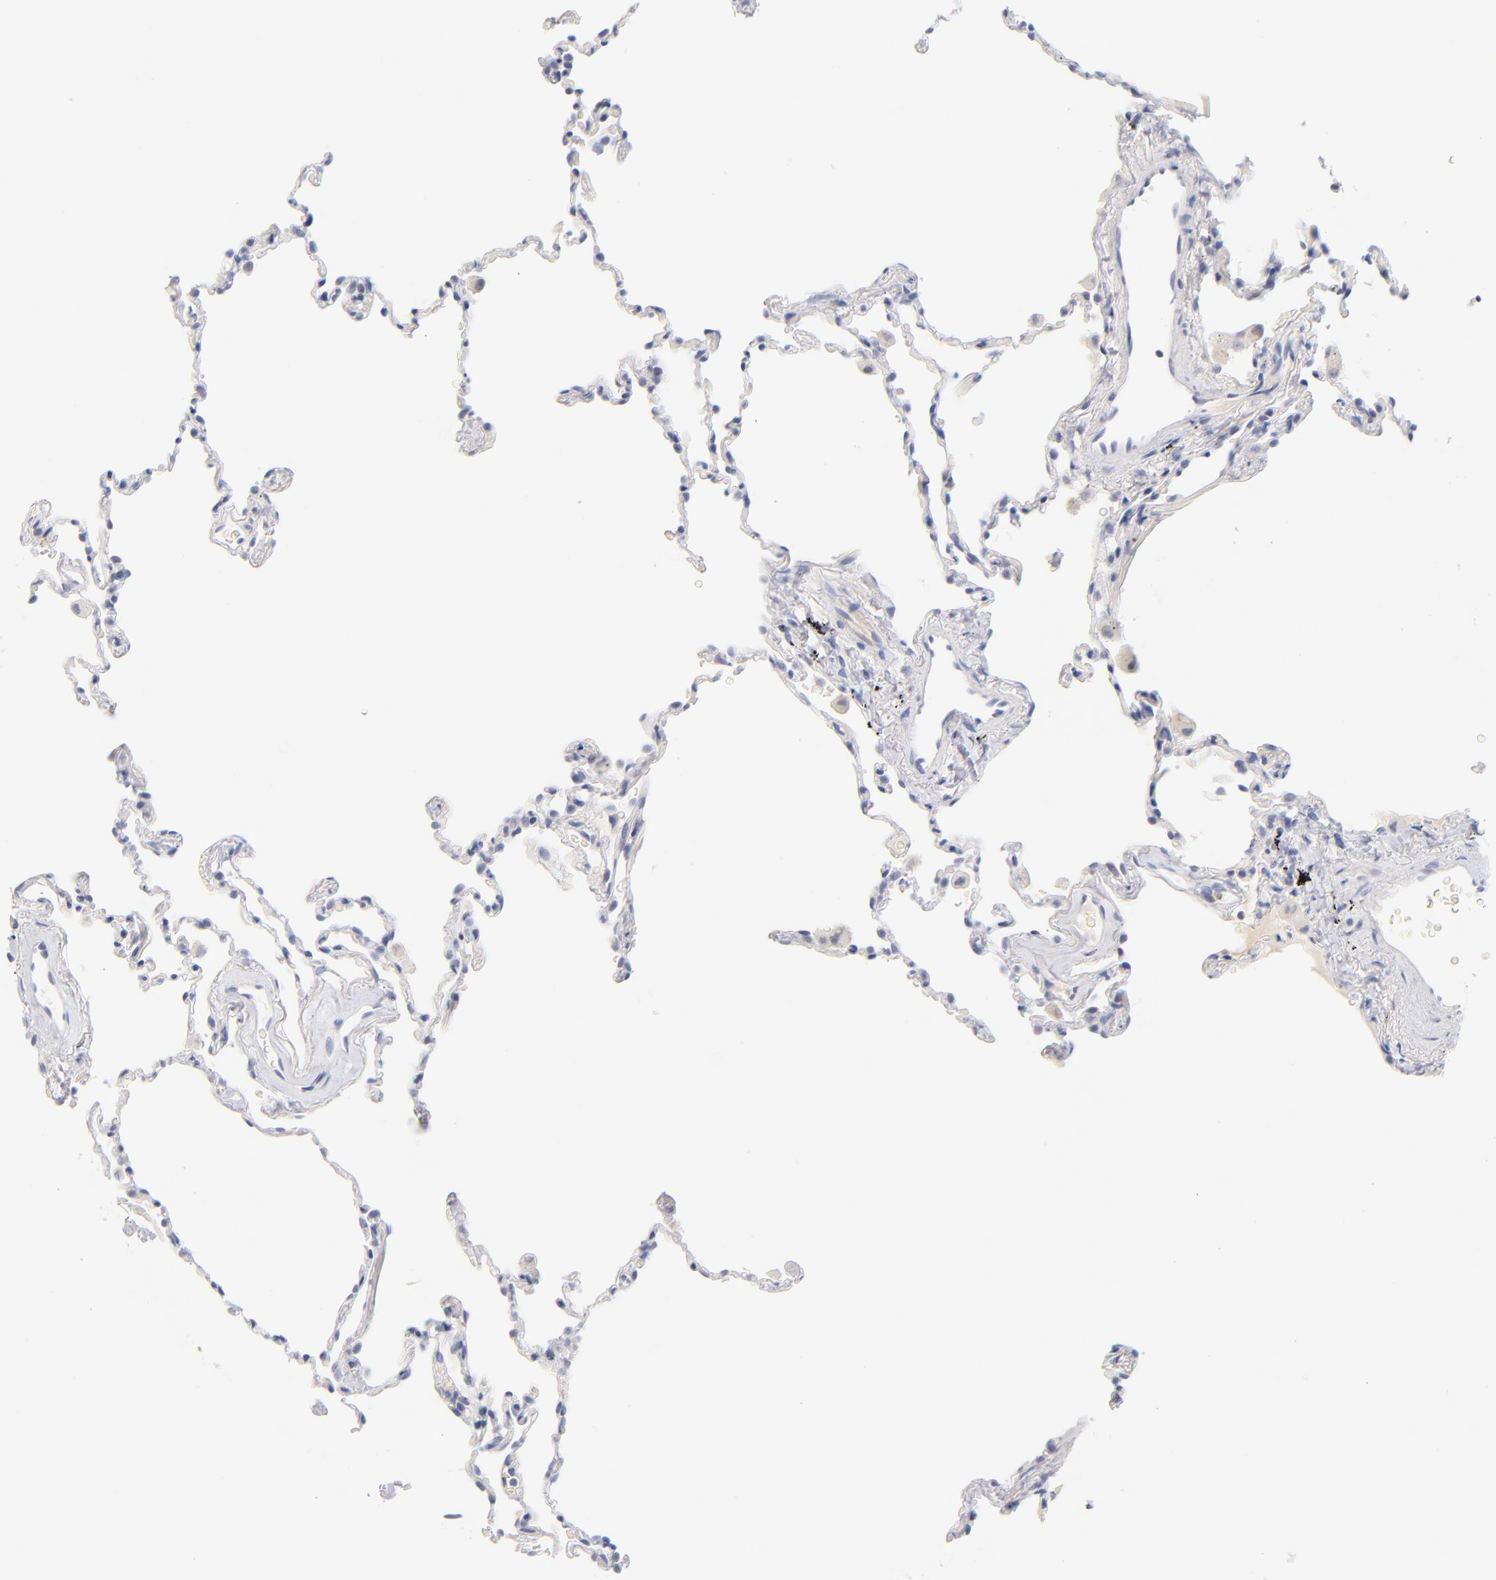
{"staining": {"intensity": "negative", "quantity": "none", "location": "none"}, "tissue": "lung", "cell_type": "Alveolar cells", "image_type": "normal", "snomed": [{"axis": "morphology", "description": "Normal tissue, NOS"}, {"axis": "morphology", "description": "Soft tissue tumor metastatic"}, {"axis": "topography", "description": "Lung"}], "caption": "The immunohistochemistry (IHC) histopathology image has no significant positivity in alveolar cells of lung. (DAB IHC with hematoxylin counter stain).", "gene": "PARP1", "patient": {"sex": "male", "age": 59}}